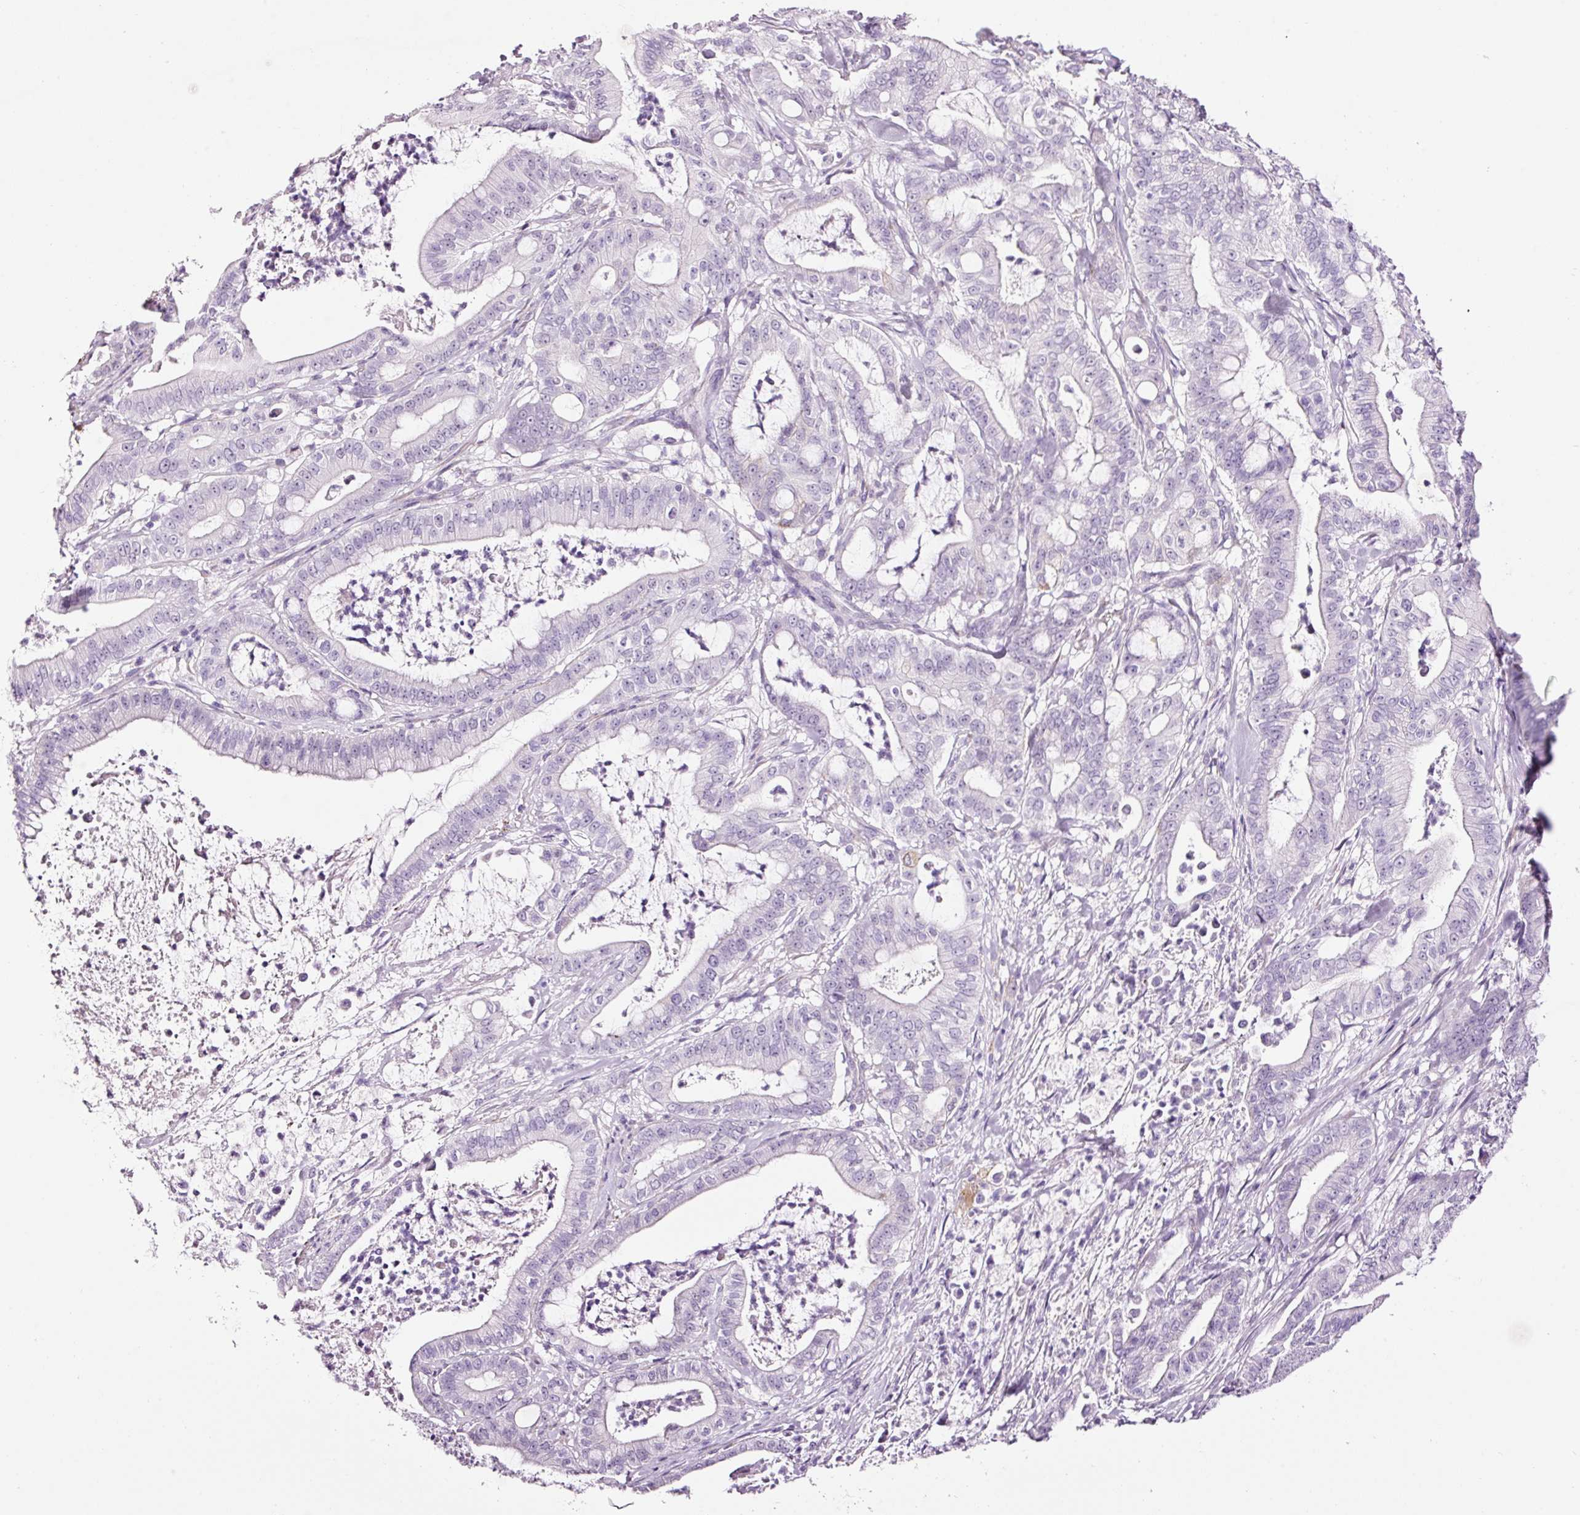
{"staining": {"intensity": "negative", "quantity": "none", "location": "none"}, "tissue": "pancreatic cancer", "cell_type": "Tumor cells", "image_type": "cancer", "snomed": [{"axis": "morphology", "description": "Adenocarcinoma, NOS"}, {"axis": "topography", "description": "Pancreas"}], "caption": "An immunohistochemistry histopathology image of pancreatic adenocarcinoma is shown. There is no staining in tumor cells of pancreatic adenocarcinoma.", "gene": "RTF2", "patient": {"sex": "male", "age": 71}}